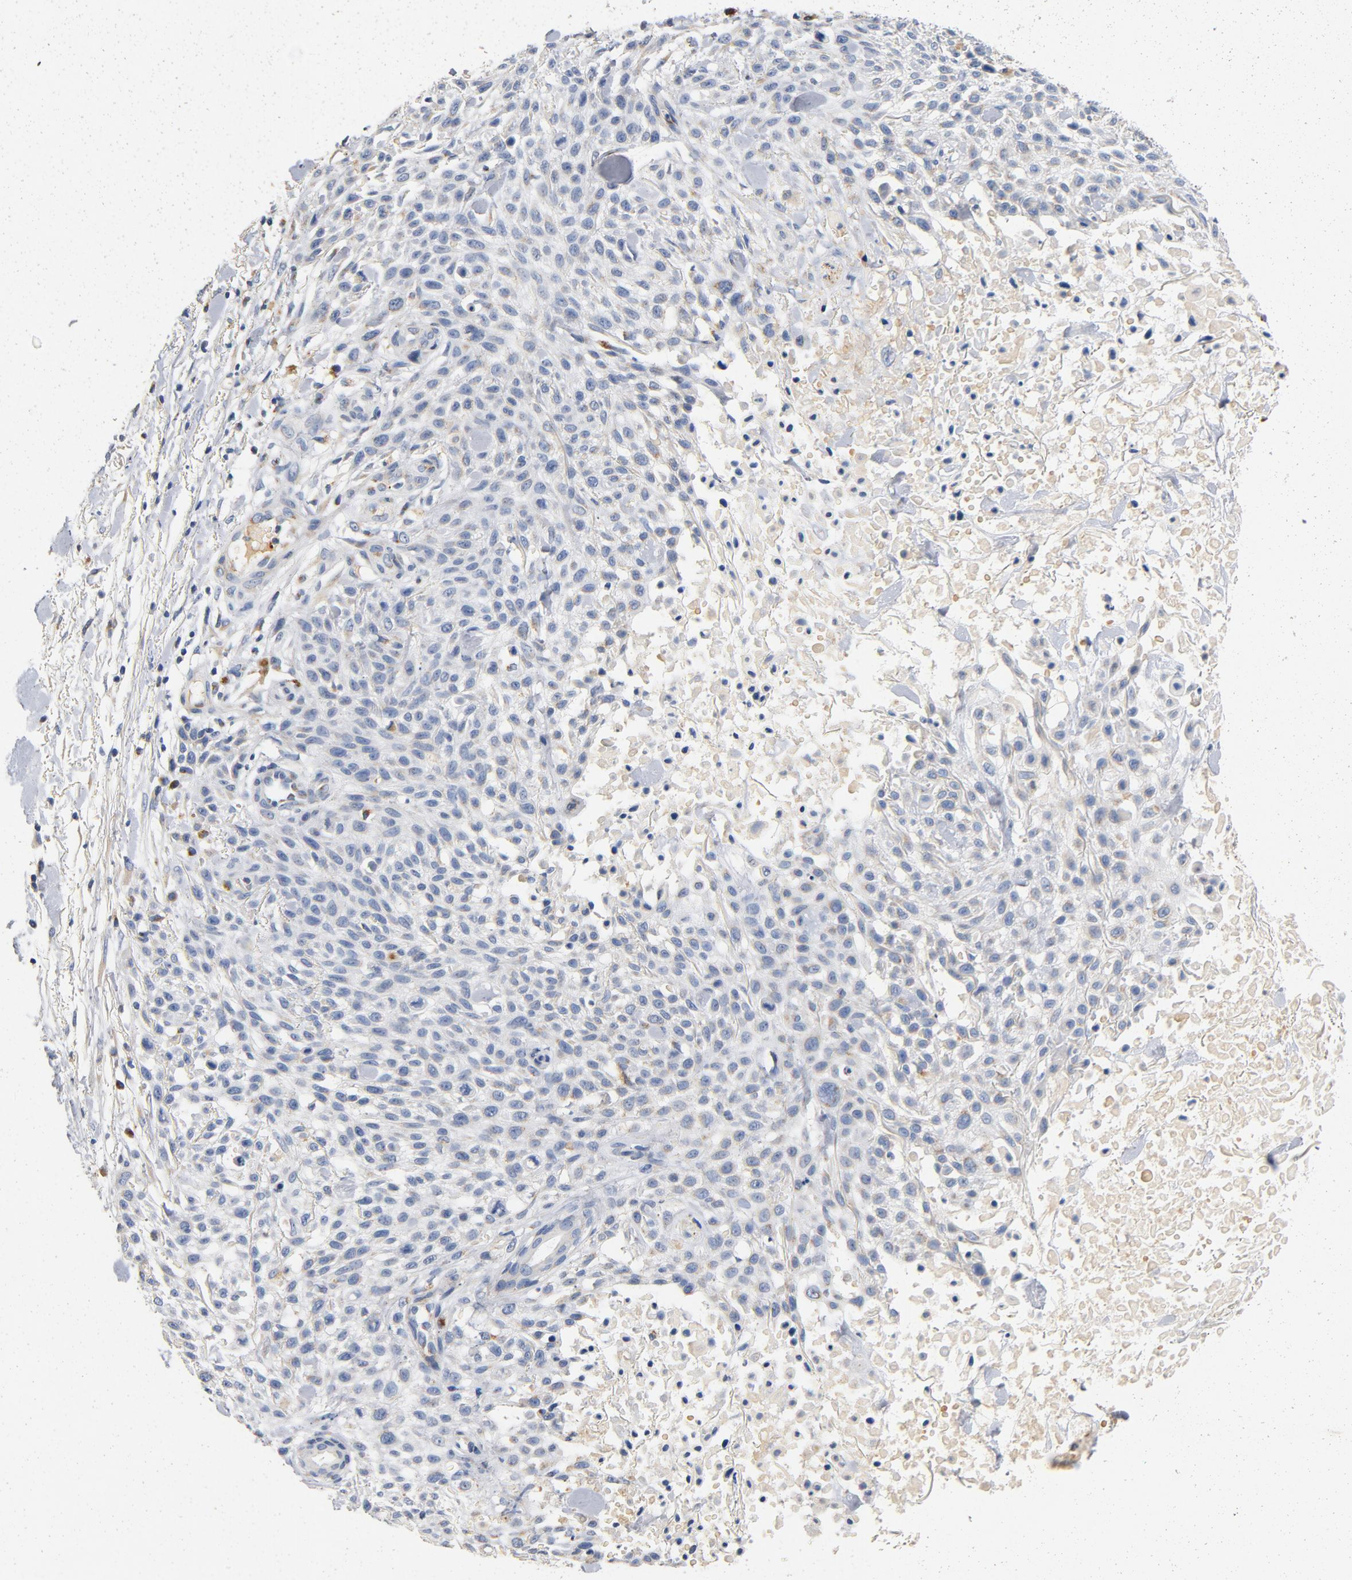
{"staining": {"intensity": "negative", "quantity": "none", "location": "none"}, "tissue": "skin cancer", "cell_type": "Tumor cells", "image_type": "cancer", "snomed": [{"axis": "morphology", "description": "Squamous cell carcinoma, NOS"}, {"axis": "topography", "description": "Skin"}], "caption": "A histopathology image of human skin cancer (squamous cell carcinoma) is negative for staining in tumor cells.", "gene": "LMAN2", "patient": {"sex": "female", "age": 42}}